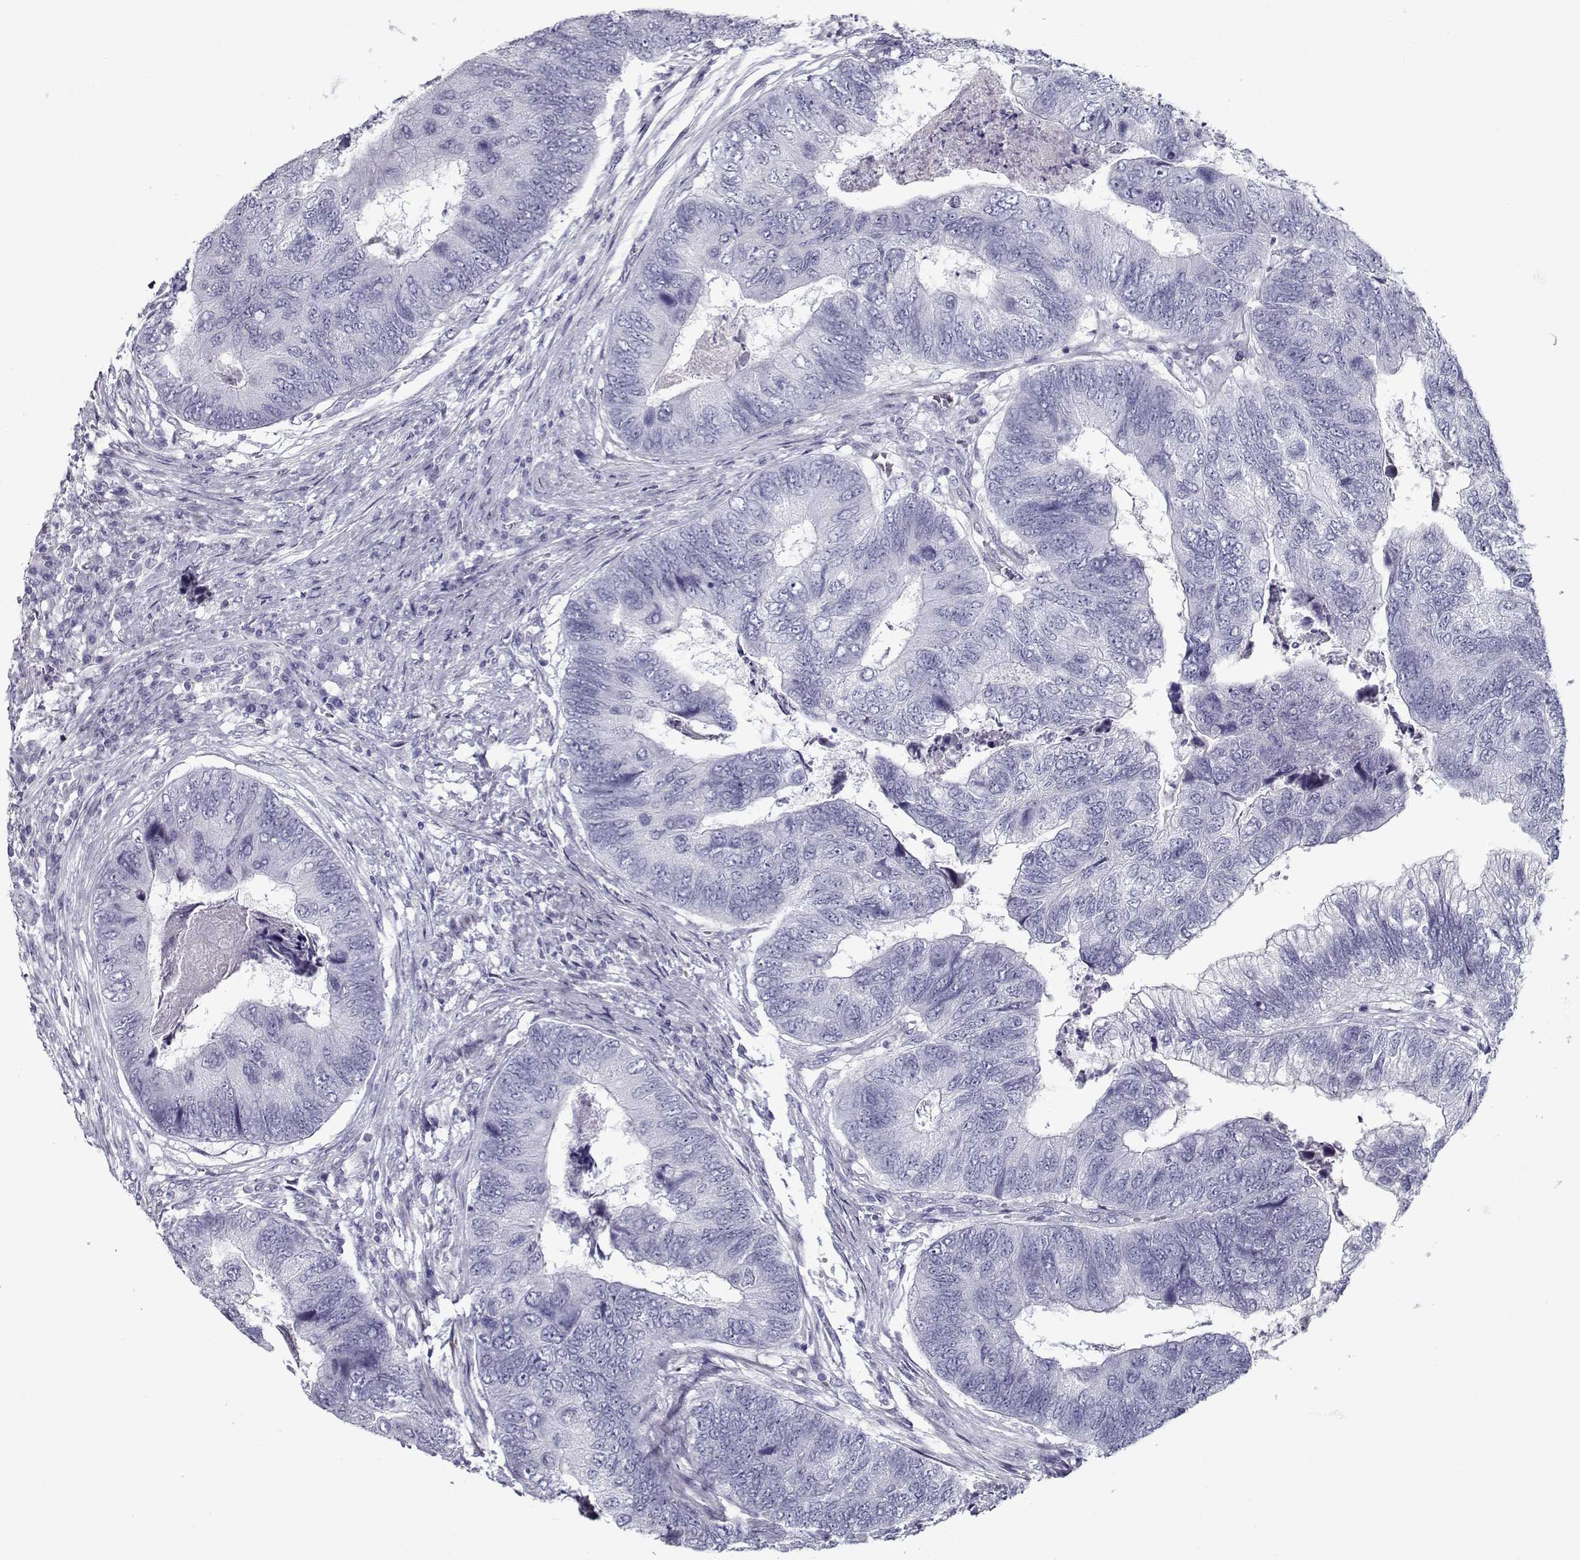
{"staining": {"intensity": "negative", "quantity": "none", "location": "none"}, "tissue": "colorectal cancer", "cell_type": "Tumor cells", "image_type": "cancer", "snomed": [{"axis": "morphology", "description": "Adenocarcinoma, NOS"}, {"axis": "topography", "description": "Colon"}], "caption": "This is an immunohistochemistry histopathology image of colorectal cancer. There is no staining in tumor cells.", "gene": "GAGE2A", "patient": {"sex": "female", "age": 67}}